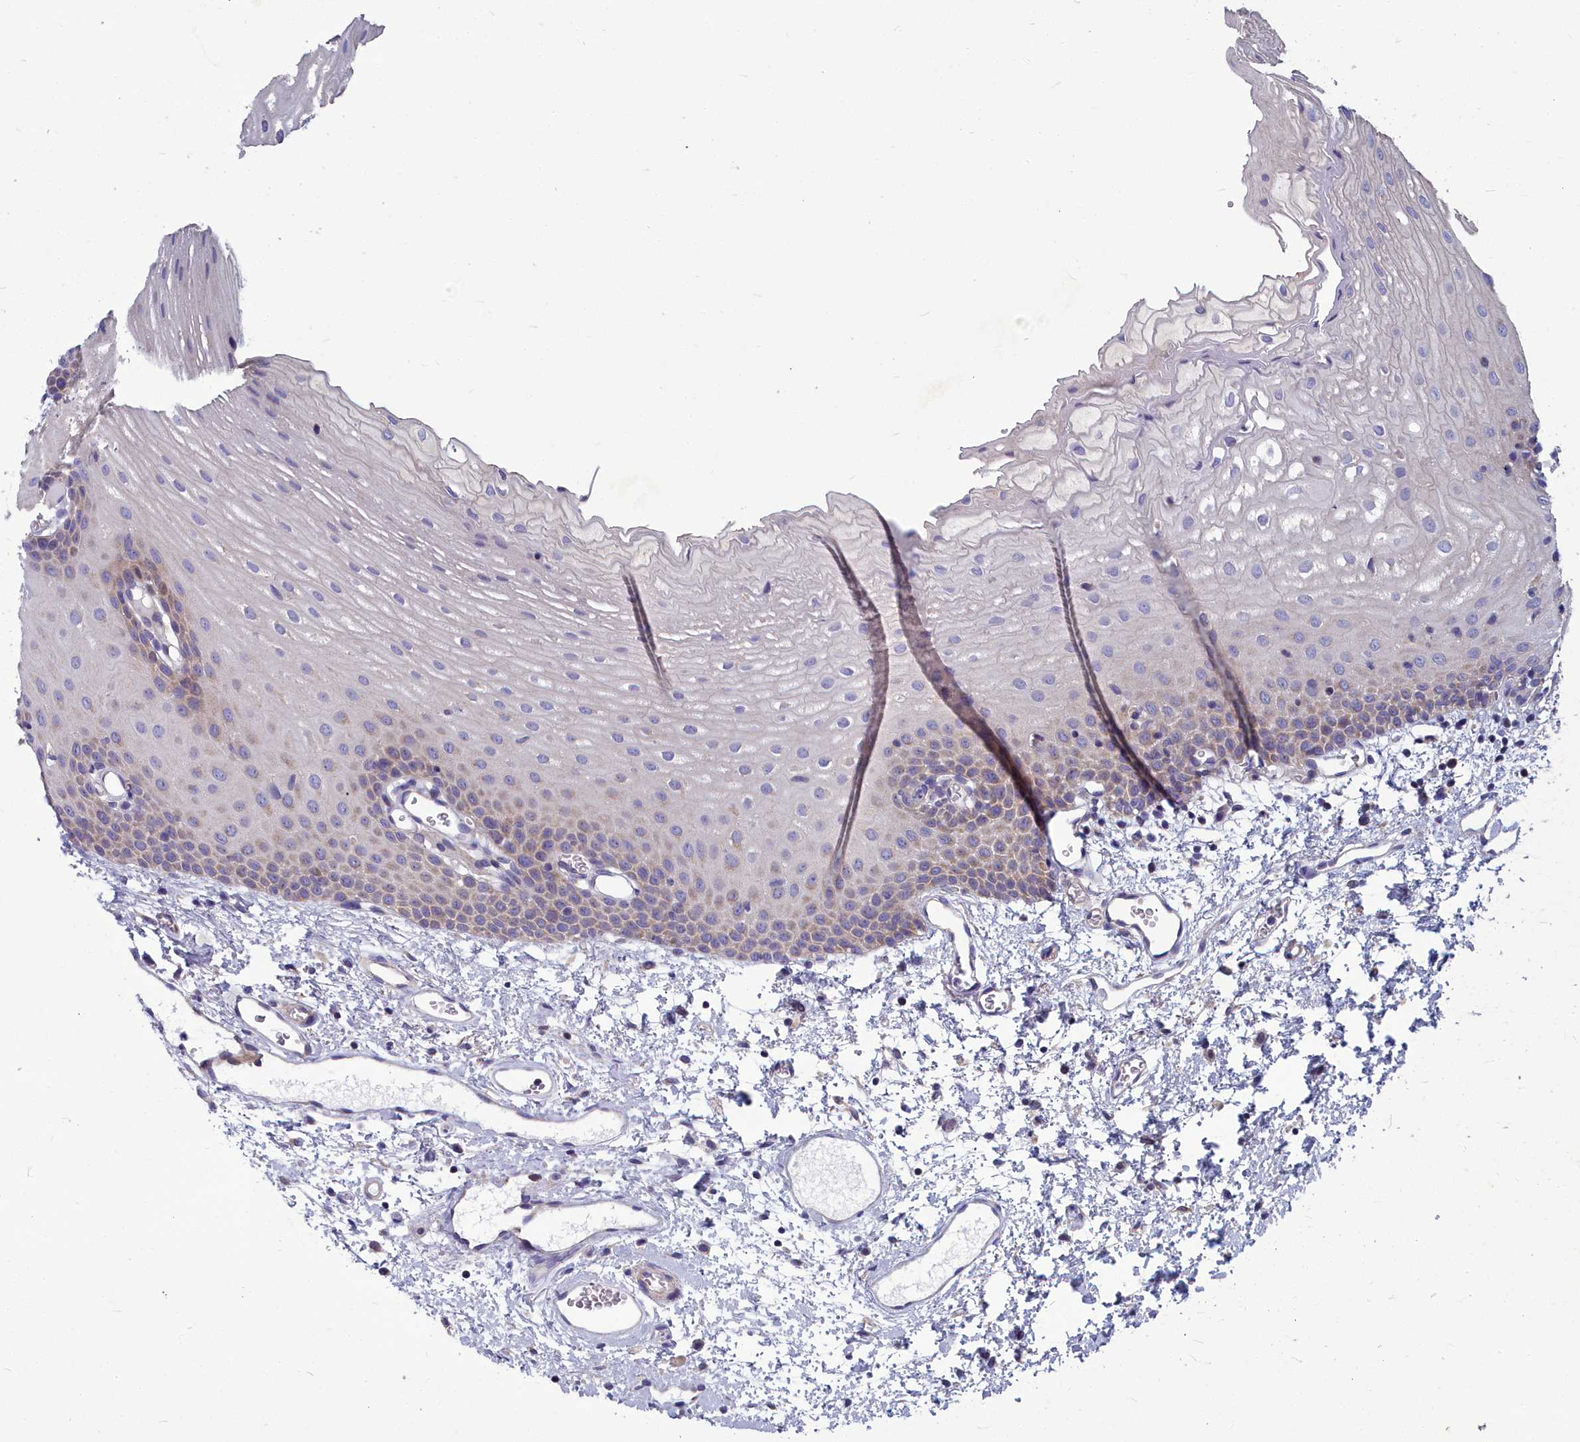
{"staining": {"intensity": "moderate", "quantity": "25%-75%", "location": "cytoplasmic/membranous"}, "tissue": "oral mucosa", "cell_type": "Squamous epithelial cells", "image_type": "normal", "snomed": [{"axis": "morphology", "description": "Normal tissue, NOS"}, {"axis": "topography", "description": "Oral tissue"}], "caption": "A brown stain labels moderate cytoplasmic/membranous expression of a protein in squamous epithelial cells of unremarkable oral mucosa.", "gene": "COX20", "patient": {"sex": "female", "age": 70}}